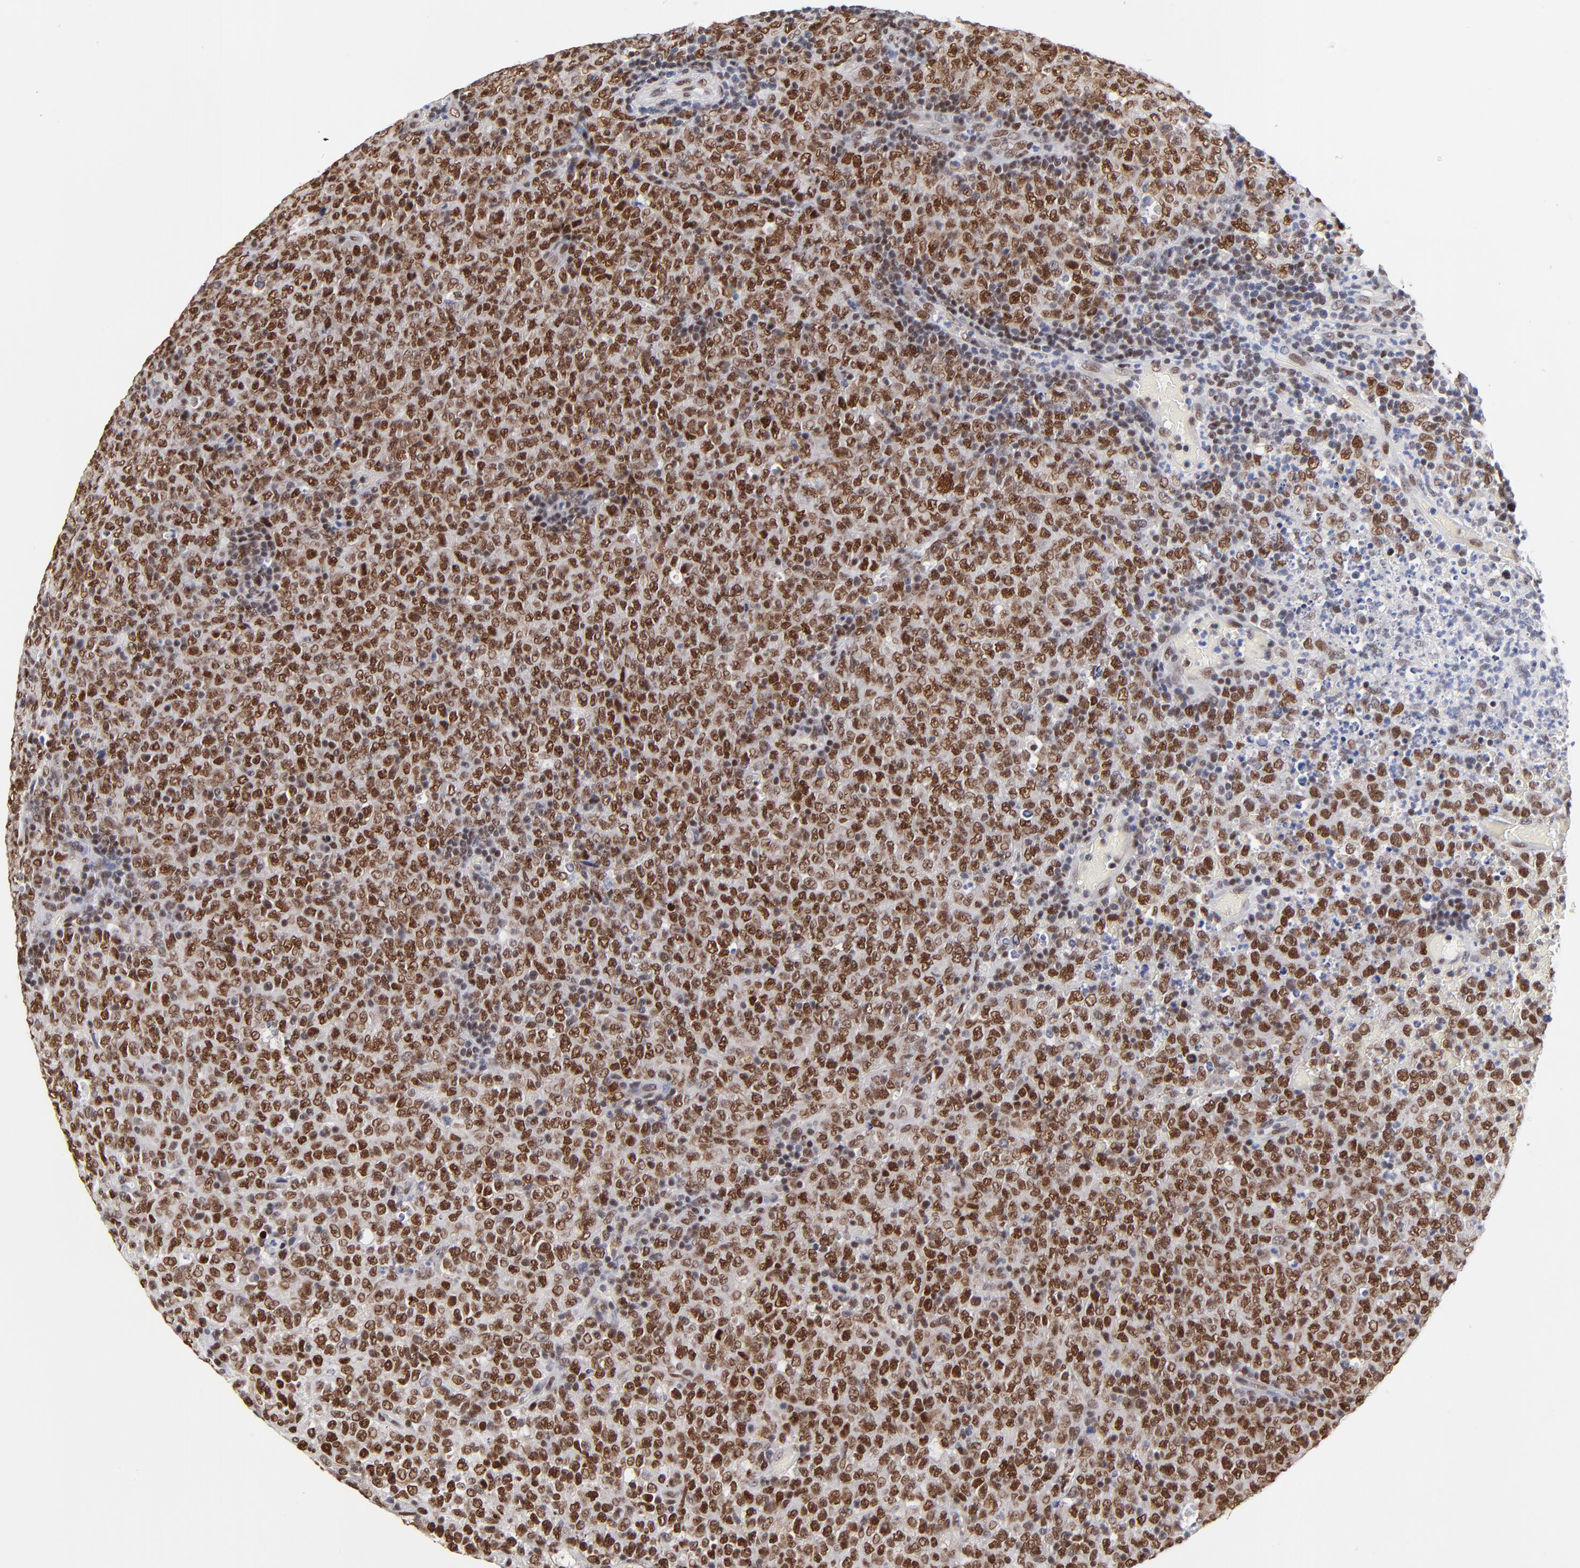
{"staining": {"intensity": "strong", "quantity": ">75%", "location": "nuclear"}, "tissue": "lymphoma", "cell_type": "Tumor cells", "image_type": "cancer", "snomed": [{"axis": "morphology", "description": "Malignant lymphoma, non-Hodgkin's type, High grade"}, {"axis": "topography", "description": "Tonsil"}], "caption": "Immunohistochemical staining of high-grade malignant lymphoma, non-Hodgkin's type demonstrates high levels of strong nuclear expression in about >75% of tumor cells. (Stains: DAB (3,3'-diaminobenzidine) in brown, nuclei in blue, Microscopy: brightfield microscopy at high magnification).", "gene": "ZMYM3", "patient": {"sex": "female", "age": 36}}